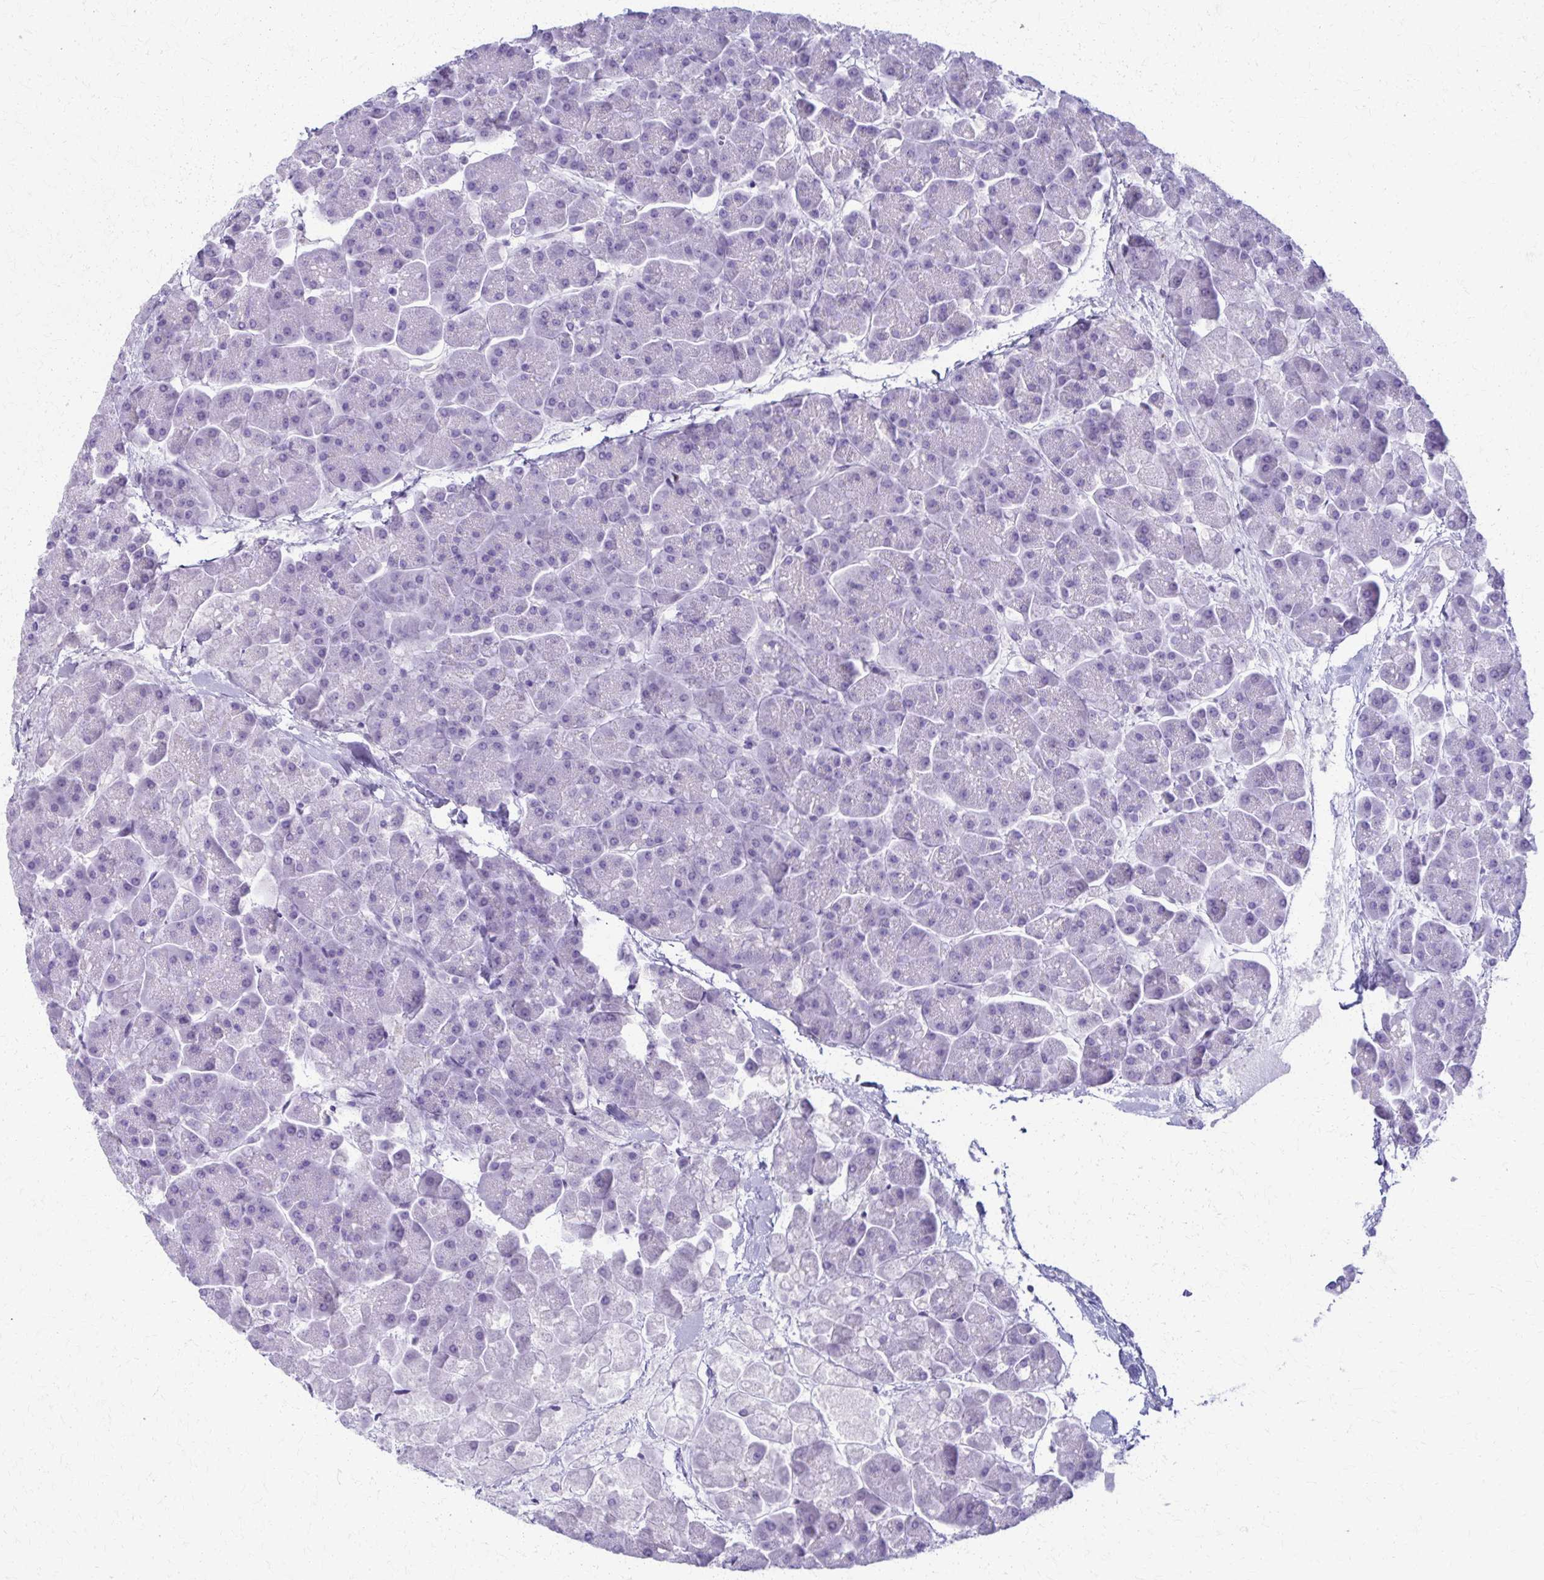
{"staining": {"intensity": "negative", "quantity": "none", "location": "none"}, "tissue": "pancreas", "cell_type": "Exocrine glandular cells", "image_type": "normal", "snomed": [{"axis": "morphology", "description": "Normal tissue, NOS"}, {"axis": "topography", "description": "Pancreas"}, {"axis": "topography", "description": "Peripheral nerve tissue"}], "caption": "This is an immunohistochemistry histopathology image of benign pancreas. There is no expression in exocrine glandular cells.", "gene": "TMEM60", "patient": {"sex": "male", "age": 54}}